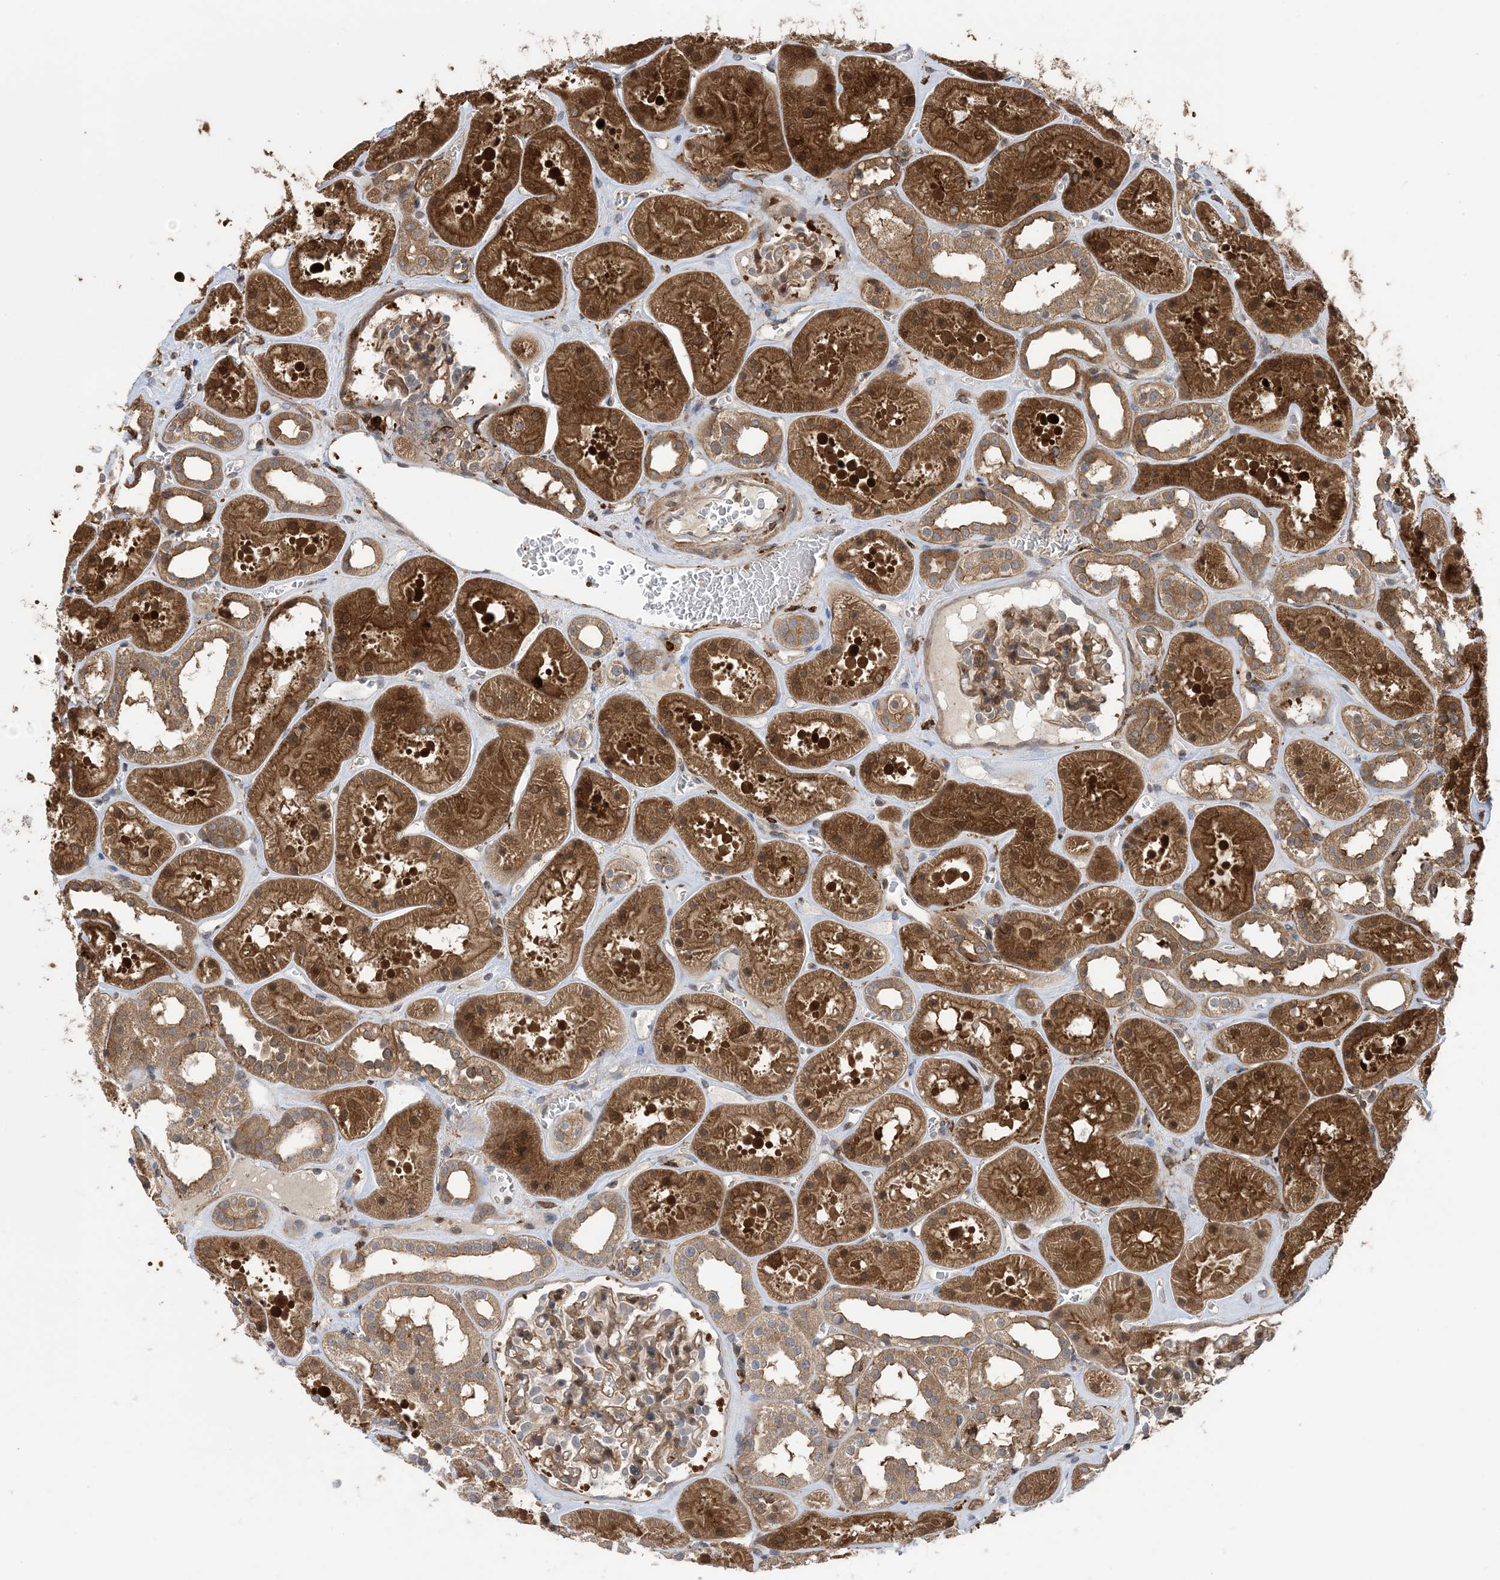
{"staining": {"intensity": "moderate", "quantity": ">75%", "location": "cytoplasmic/membranous"}, "tissue": "kidney", "cell_type": "Cells in glomeruli", "image_type": "normal", "snomed": [{"axis": "morphology", "description": "Normal tissue, NOS"}, {"axis": "topography", "description": "Kidney"}], "caption": "A photomicrograph of kidney stained for a protein shows moderate cytoplasmic/membranous brown staining in cells in glomeruli.", "gene": "HS1BP3", "patient": {"sex": "female", "age": 41}}